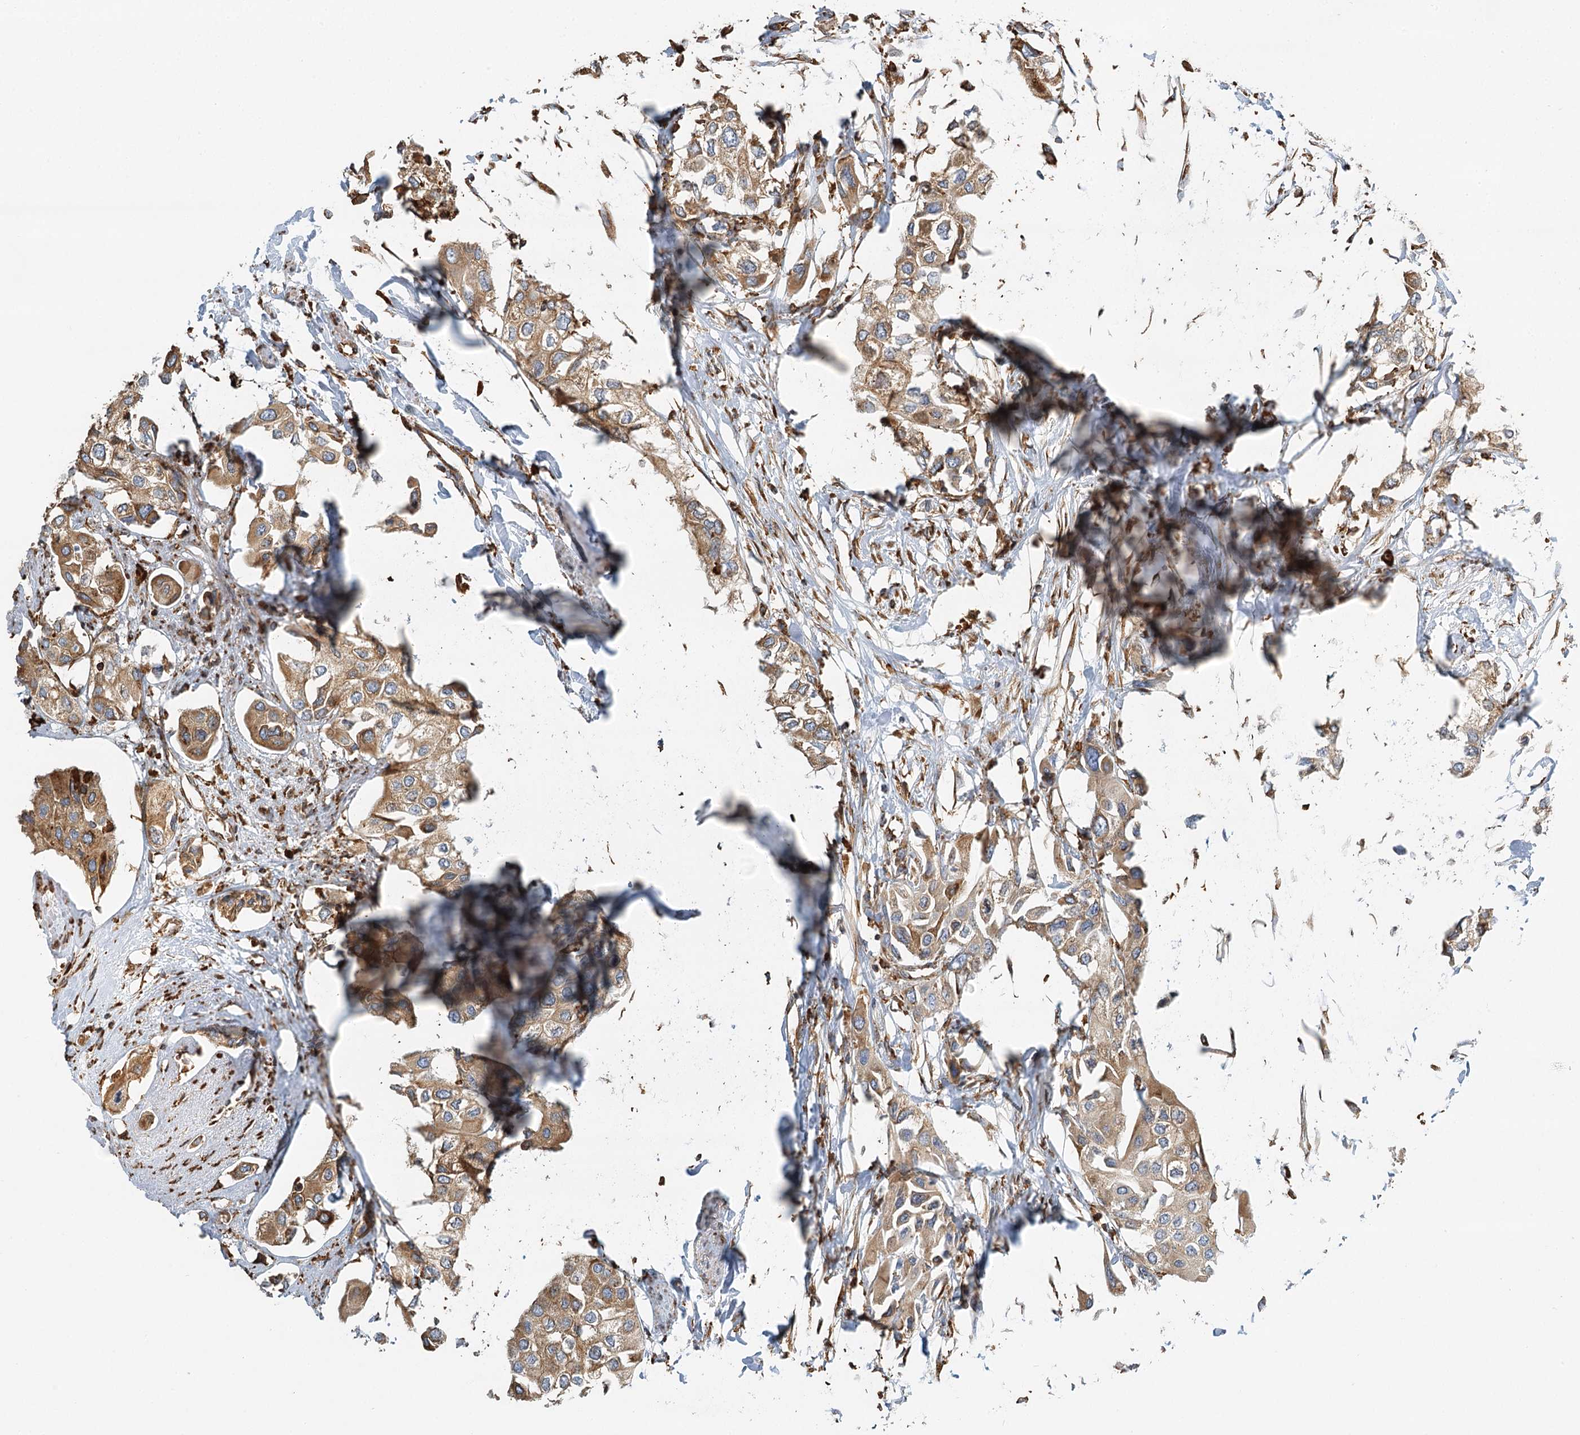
{"staining": {"intensity": "moderate", "quantity": ">75%", "location": "cytoplasmic/membranous"}, "tissue": "urothelial cancer", "cell_type": "Tumor cells", "image_type": "cancer", "snomed": [{"axis": "morphology", "description": "Urothelial carcinoma, High grade"}, {"axis": "topography", "description": "Urinary bladder"}], "caption": "Tumor cells reveal moderate cytoplasmic/membranous staining in approximately >75% of cells in urothelial cancer.", "gene": "TAS1R1", "patient": {"sex": "male", "age": 64}}